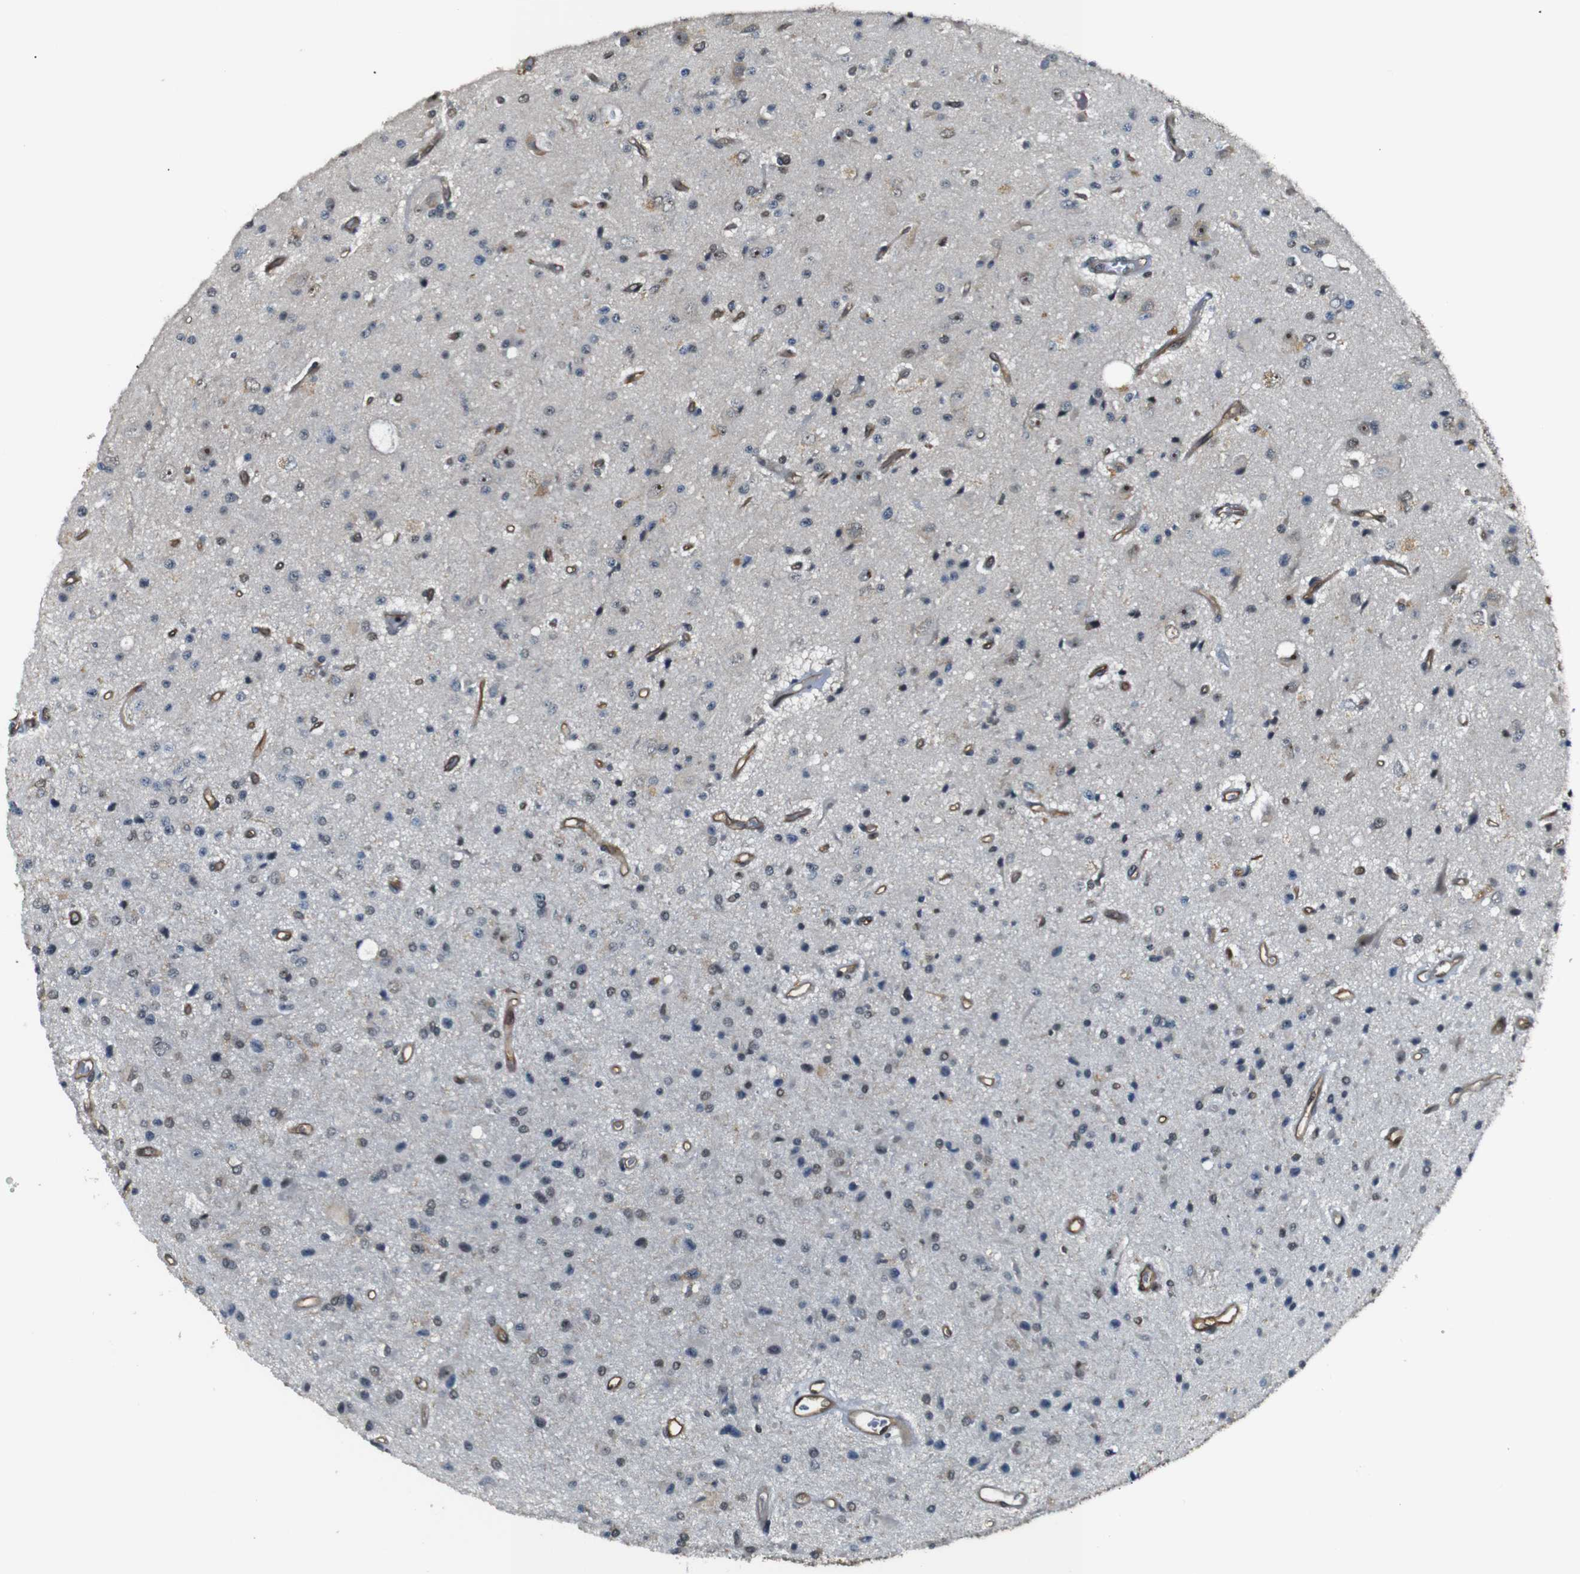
{"staining": {"intensity": "moderate", "quantity": "<25%", "location": "nuclear"}, "tissue": "glioma", "cell_type": "Tumor cells", "image_type": "cancer", "snomed": [{"axis": "morphology", "description": "Glioma, malignant, Low grade"}, {"axis": "topography", "description": "Brain"}], "caption": "Malignant glioma (low-grade) was stained to show a protein in brown. There is low levels of moderate nuclear expression in about <25% of tumor cells.", "gene": "PARN", "patient": {"sex": "male", "age": 58}}